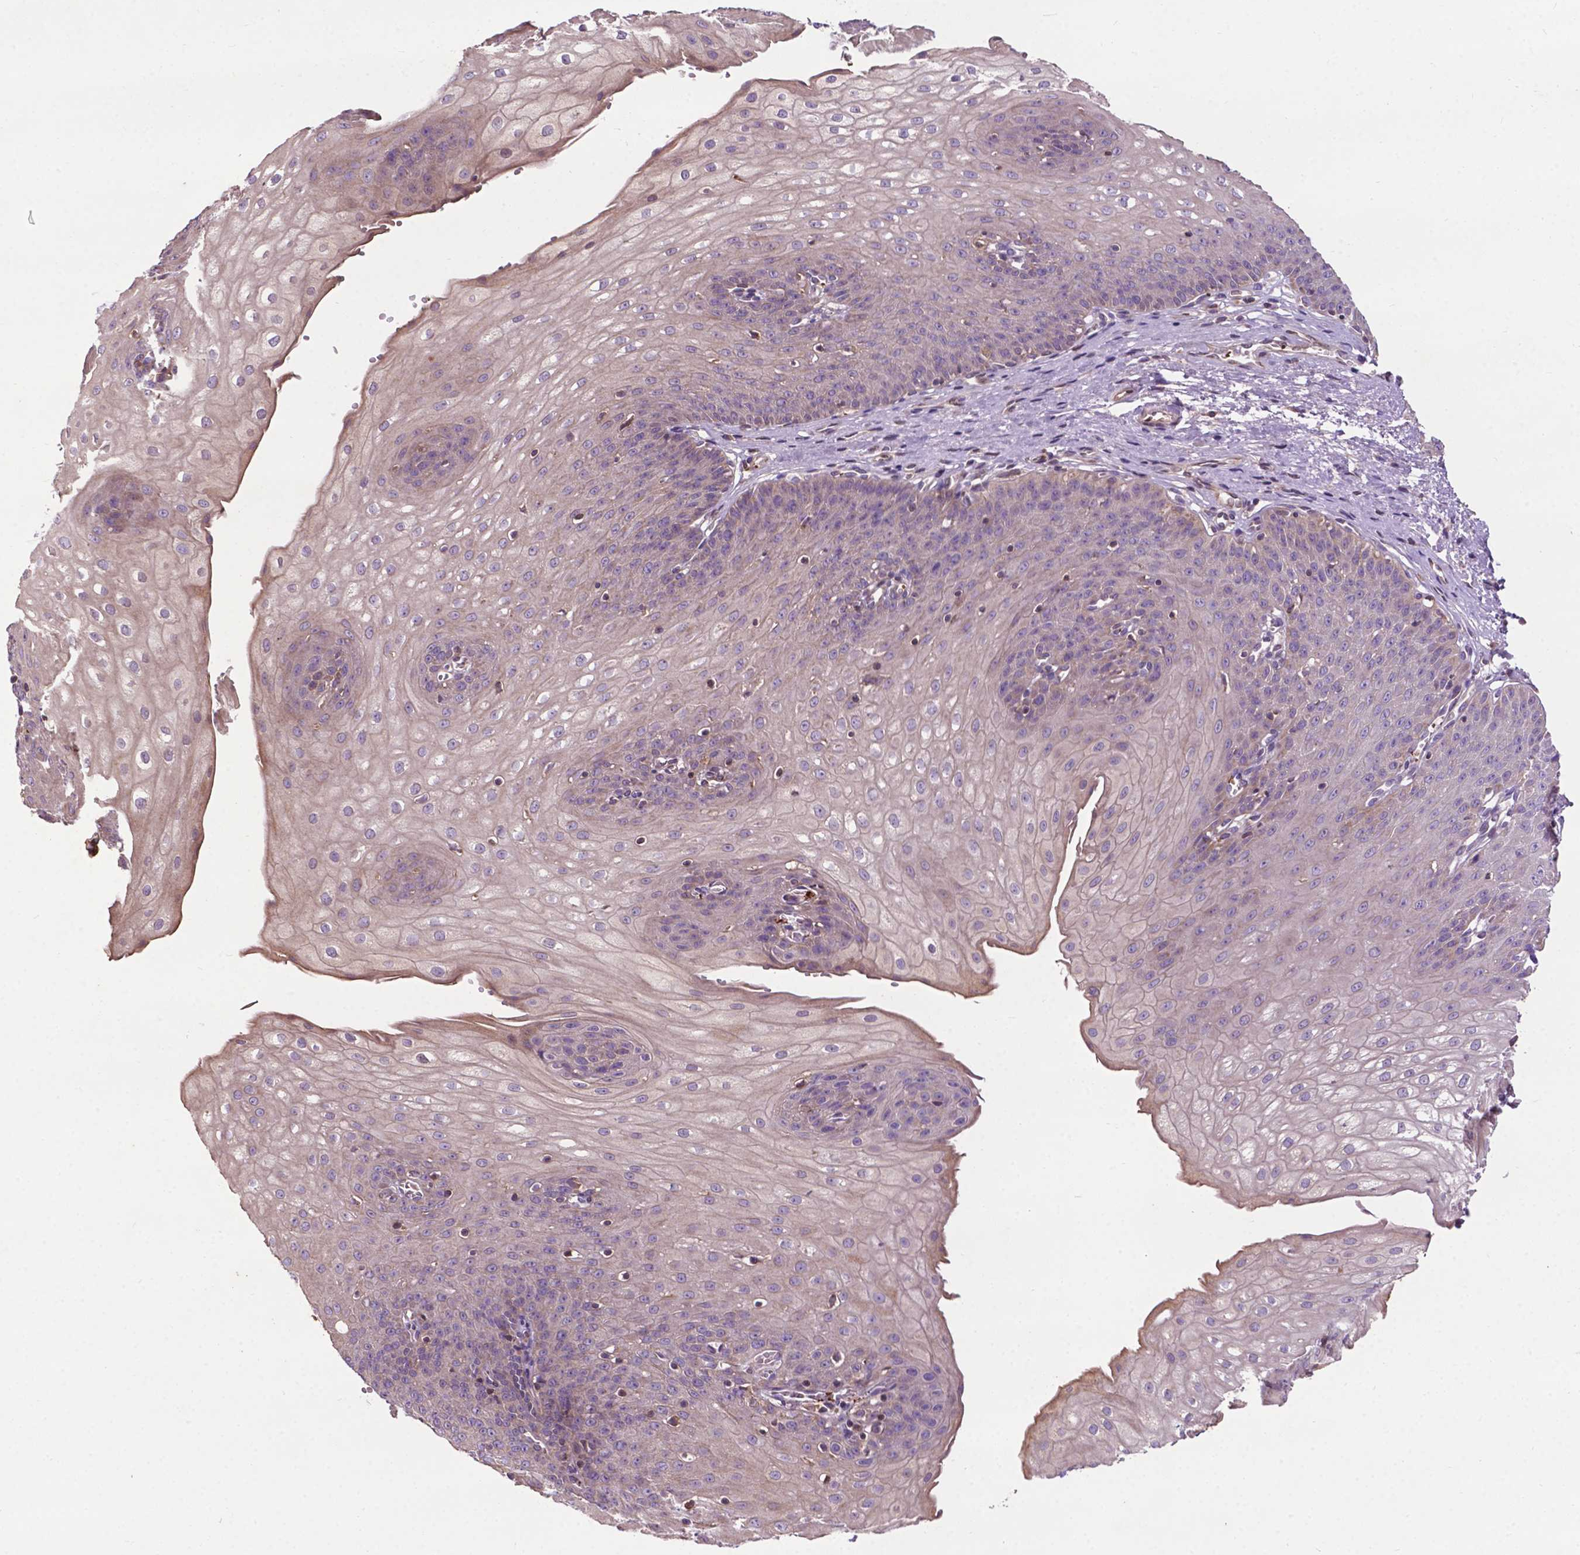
{"staining": {"intensity": "weak", "quantity": "<25%", "location": "cytoplasmic/membranous"}, "tissue": "esophagus", "cell_type": "Squamous epithelial cells", "image_type": "normal", "snomed": [{"axis": "morphology", "description": "Normal tissue, NOS"}, {"axis": "topography", "description": "Esophagus"}], "caption": "Immunohistochemistry micrograph of benign esophagus stained for a protein (brown), which exhibits no expression in squamous epithelial cells. The staining is performed using DAB (3,3'-diaminobenzidine) brown chromogen with nuclei counter-stained in using hematoxylin.", "gene": "SPNS2", "patient": {"sex": "male", "age": 71}}